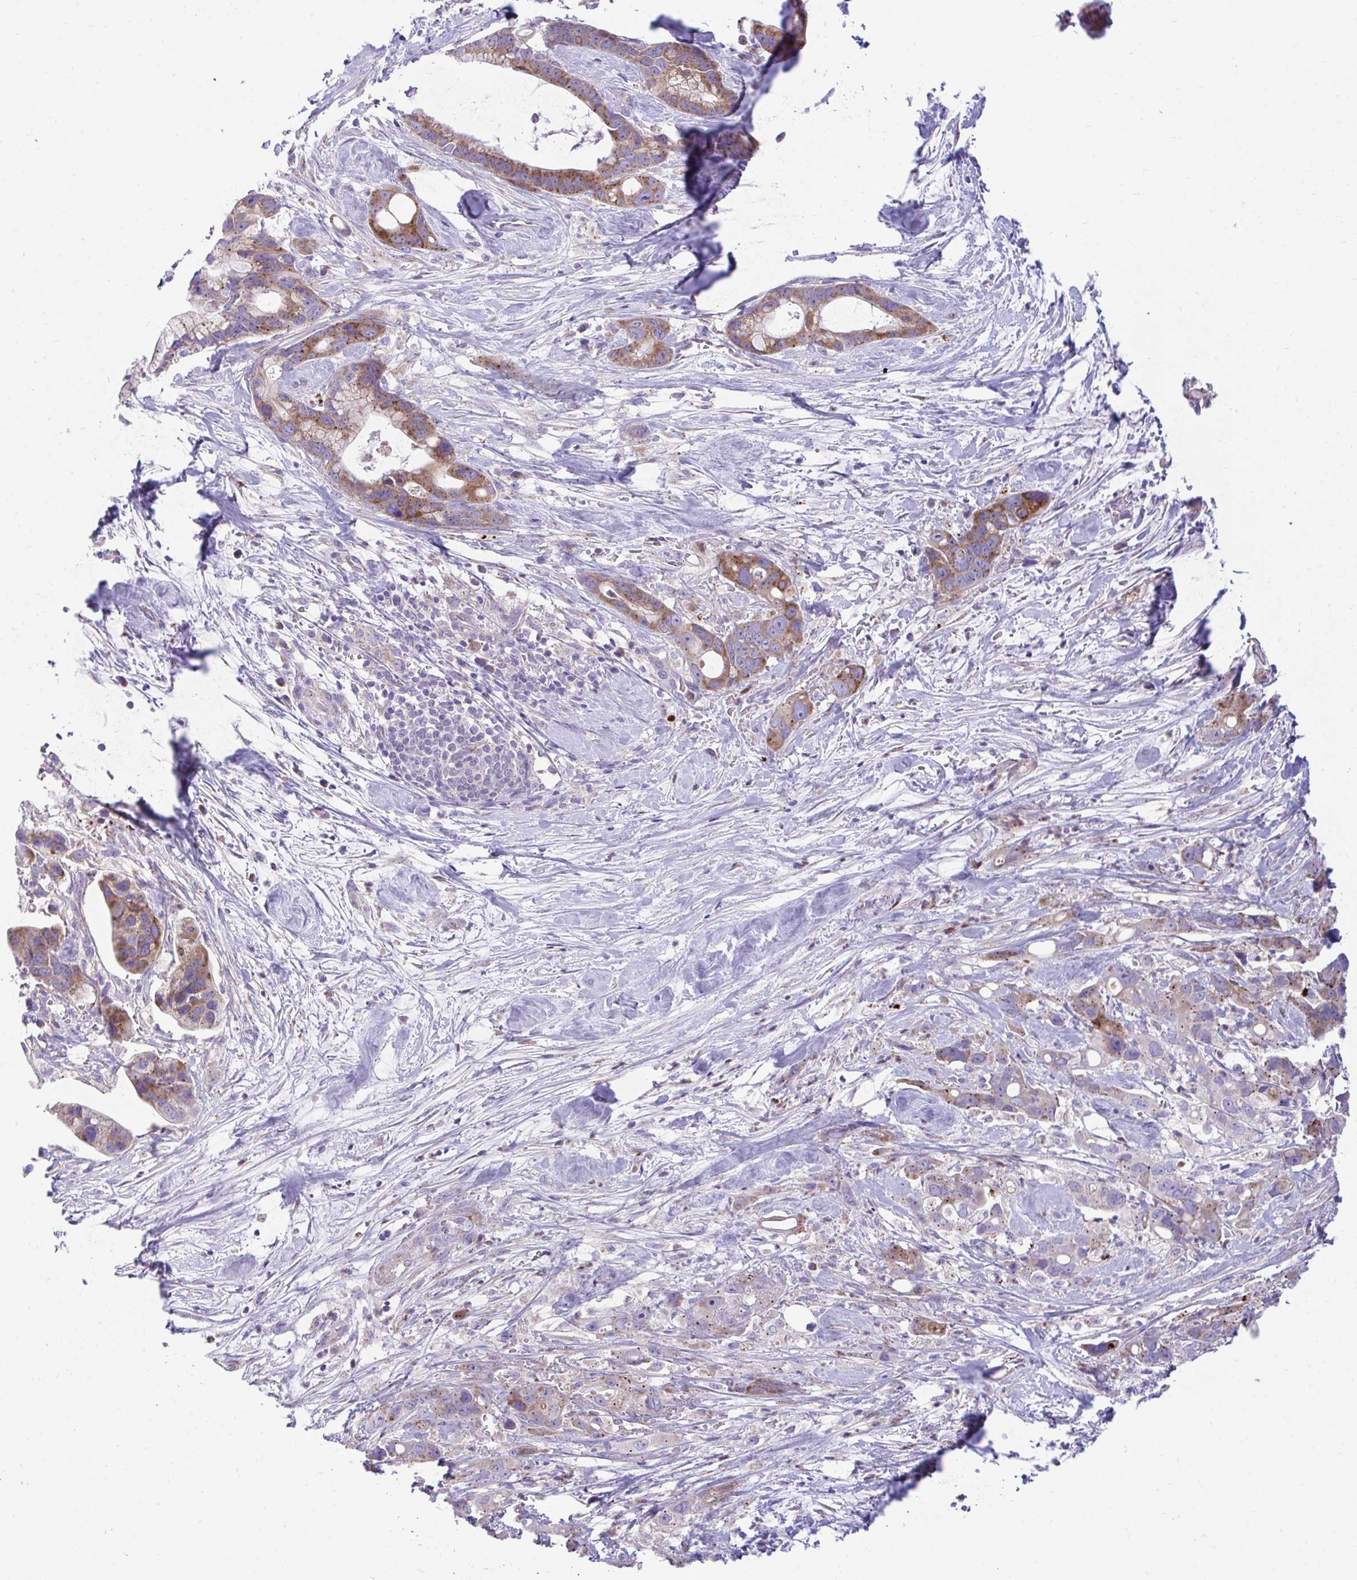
{"staining": {"intensity": "moderate", "quantity": "25%-75%", "location": "cytoplasmic/membranous"}, "tissue": "pancreatic cancer", "cell_type": "Tumor cells", "image_type": "cancer", "snomed": [{"axis": "morphology", "description": "Adenocarcinoma, NOS"}, {"axis": "topography", "description": "Pancreas"}], "caption": "Immunohistochemical staining of human pancreatic cancer (adenocarcinoma) shows moderate cytoplasmic/membranous protein staining in approximately 25%-75% of tumor cells. (brown staining indicates protein expression, while blue staining denotes nuclei).", "gene": "MRPS16", "patient": {"sex": "male", "age": 68}}